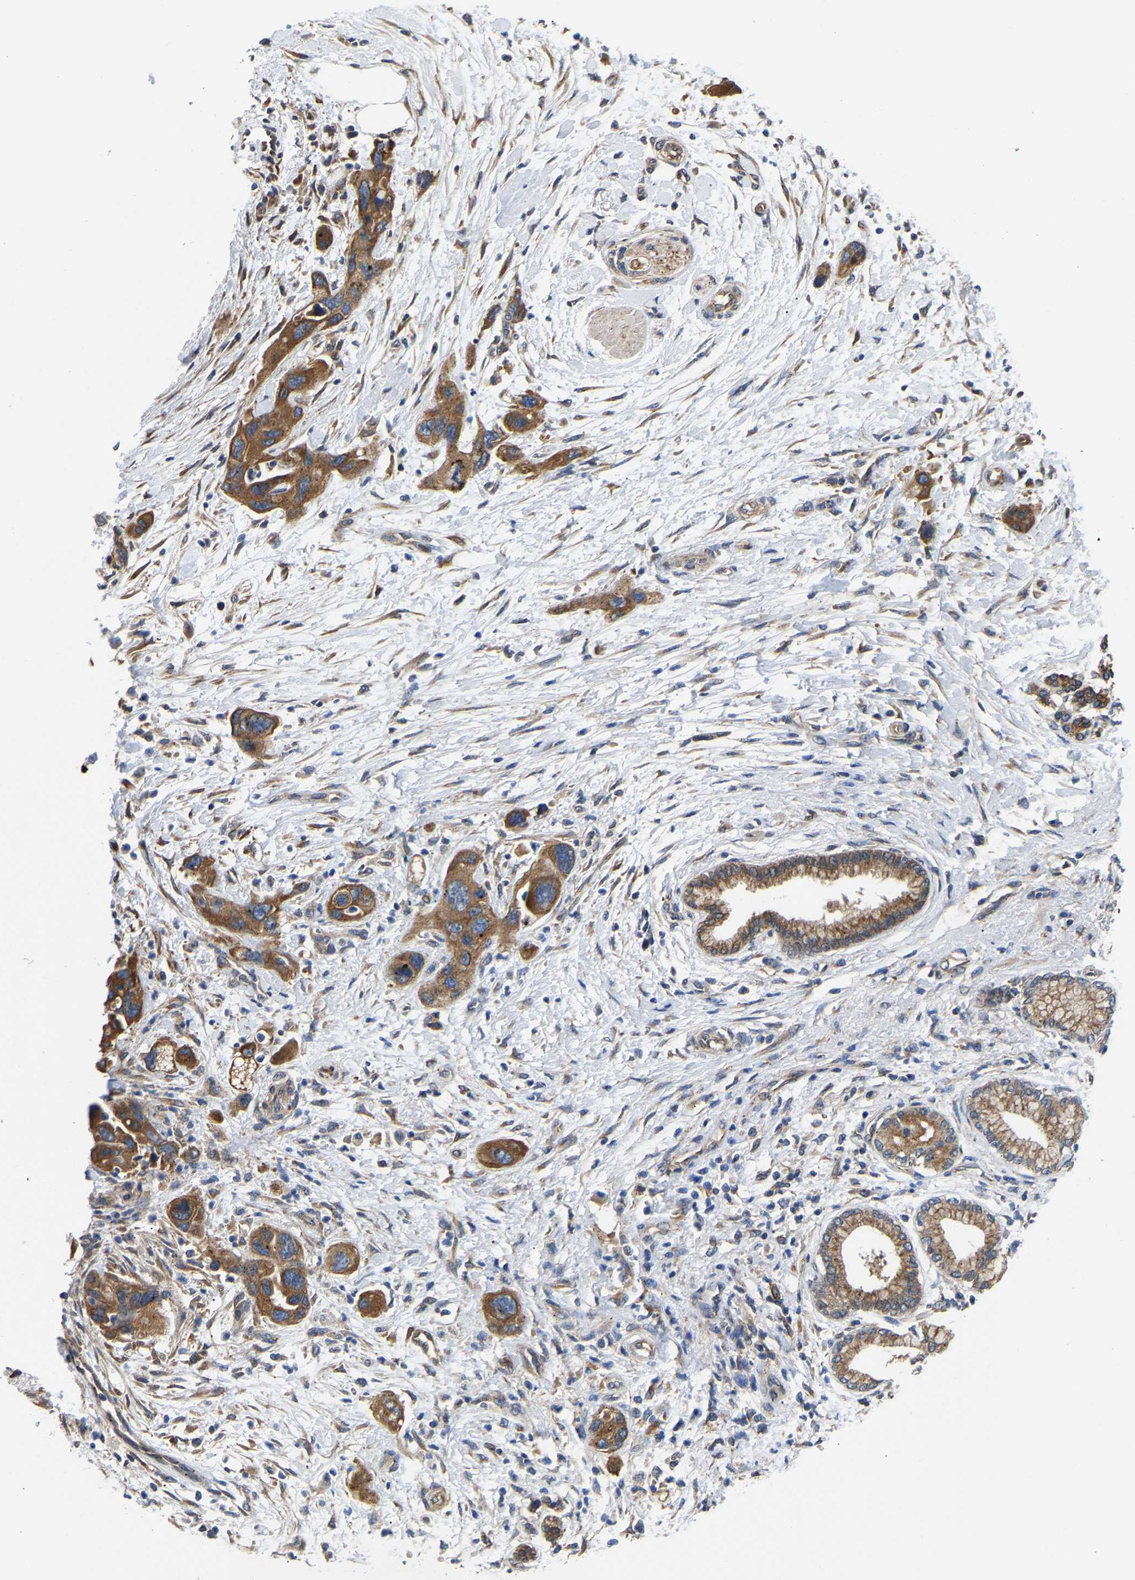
{"staining": {"intensity": "moderate", "quantity": ">75%", "location": "cytoplasmic/membranous"}, "tissue": "pancreatic cancer", "cell_type": "Tumor cells", "image_type": "cancer", "snomed": [{"axis": "morphology", "description": "Normal tissue, NOS"}, {"axis": "morphology", "description": "Adenocarcinoma, NOS"}, {"axis": "topography", "description": "Pancreas"}], "caption": "This histopathology image demonstrates immunohistochemistry (IHC) staining of human pancreatic adenocarcinoma, with medium moderate cytoplasmic/membranous staining in approximately >75% of tumor cells.", "gene": "ARL6IP5", "patient": {"sex": "female", "age": 71}}